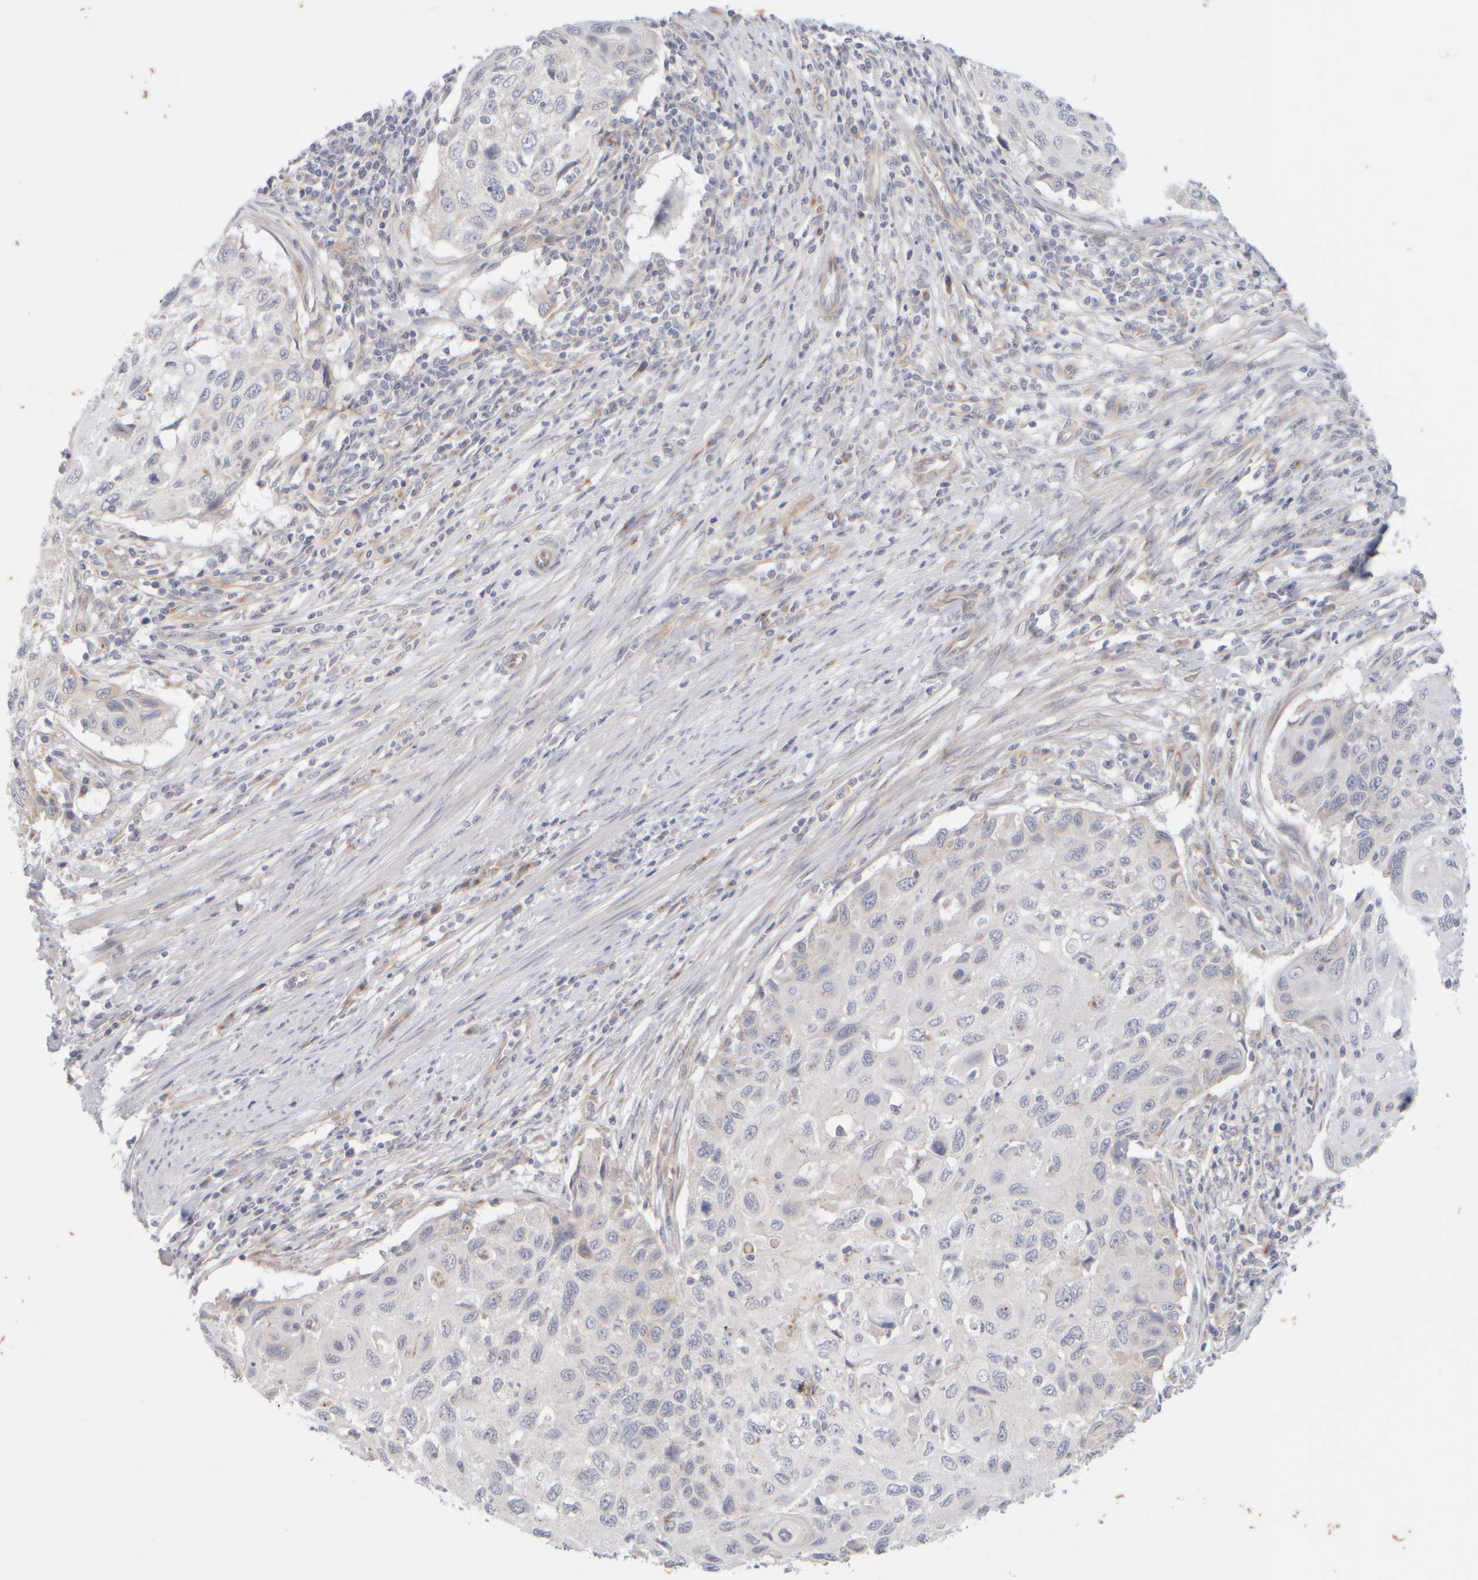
{"staining": {"intensity": "negative", "quantity": "none", "location": "none"}, "tissue": "cervical cancer", "cell_type": "Tumor cells", "image_type": "cancer", "snomed": [{"axis": "morphology", "description": "Squamous cell carcinoma, NOS"}, {"axis": "topography", "description": "Cervix"}], "caption": "Micrograph shows no significant protein positivity in tumor cells of squamous cell carcinoma (cervical). Brightfield microscopy of immunohistochemistry stained with DAB (brown) and hematoxylin (blue), captured at high magnification.", "gene": "GOPC", "patient": {"sex": "female", "age": 70}}